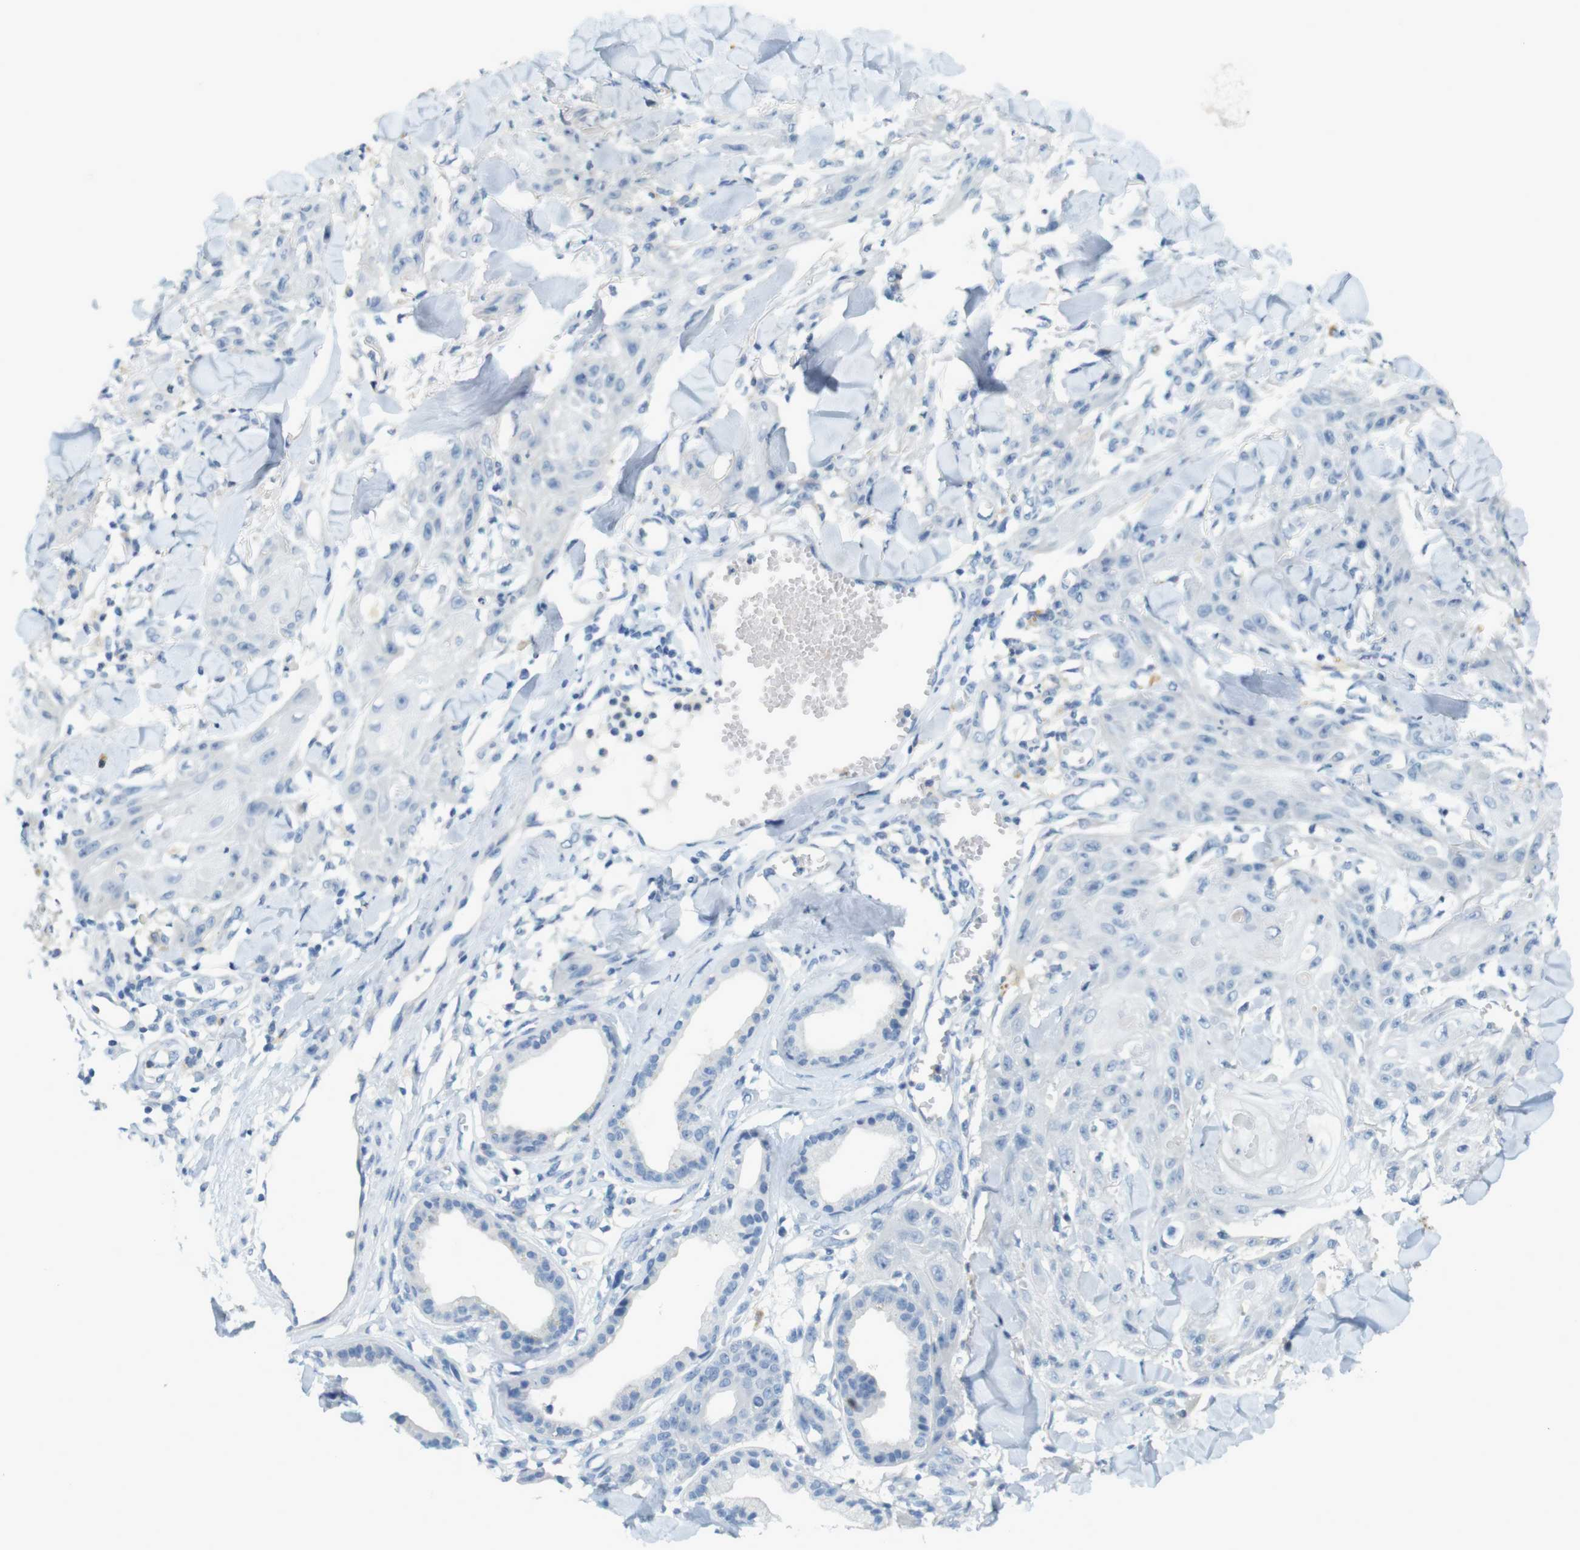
{"staining": {"intensity": "negative", "quantity": "none", "location": "none"}, "tissue": "skin cancer", "cell_type": "Tumor cells", "image_type": "cancer", "snomed": [{"axis": "morphology", "description": "Squamous cell carcinoma, NOS"}, {"axis": "topography", "description": "Skin"}], "caption": "Tumor cells show no significant expression in skin cancer. (IHC, brightfield microscopy, high magnification).", "gene": "LRRK2", "patient": {"sex": "male", "age": 74}}